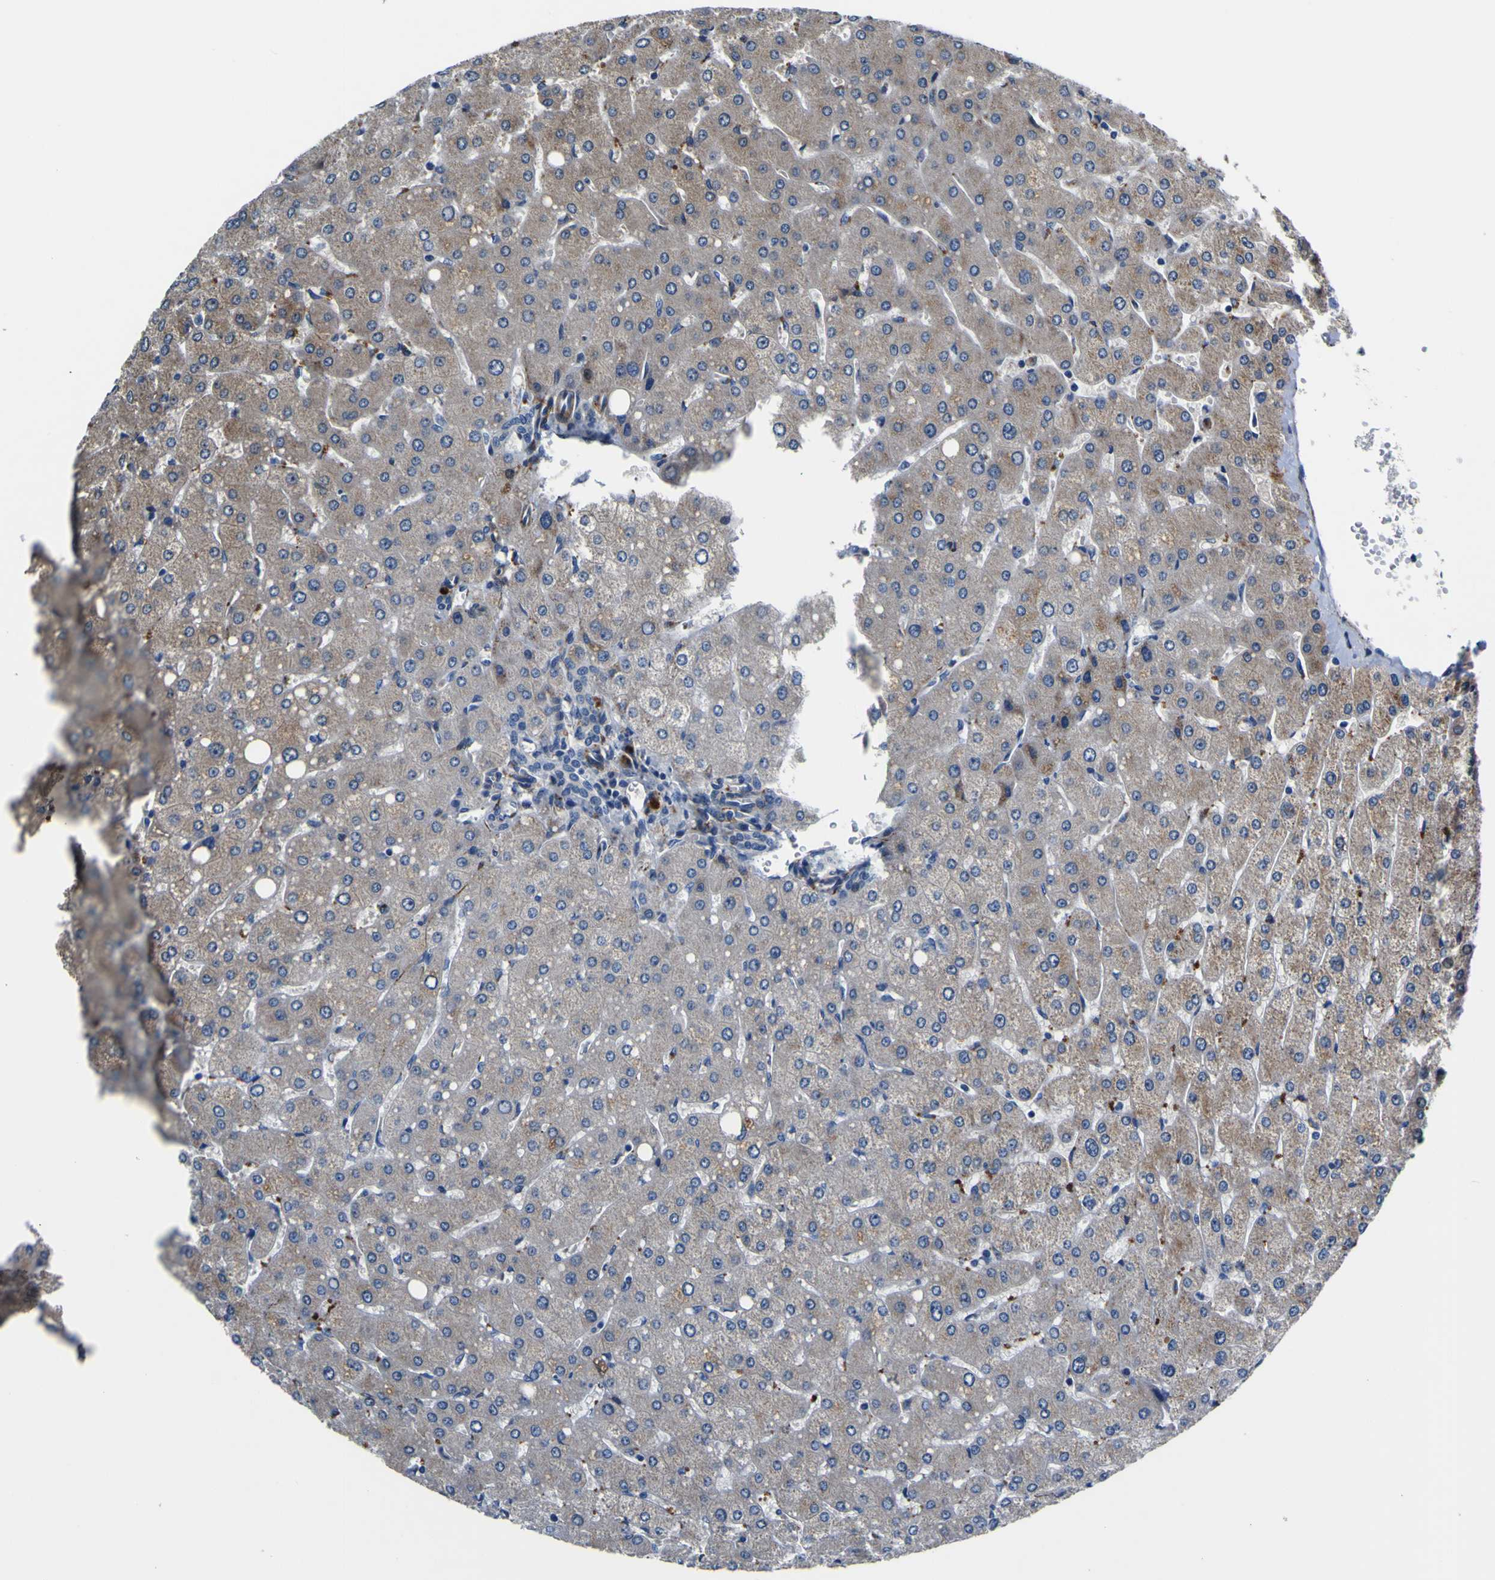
{"staining": {"intensity": "negative", "quantity": "none", "location": "none"}, "tissue": "liver", "cell_type": "Cholangiocytes", "image_type": "normal", "snomed": [{"axis": "morphology", "description": "Normal tissue, NOS"}, {"axis": "topography", "description": "Liver"}], "caption": "Cholangiocytes show no significant positivity in unremarkable liver. (Immunohistochemistry (ihc), brightfield microscopy, high magnification).", "gene": "AGAP3", "patient": {"sex": "male", "age": 55}}